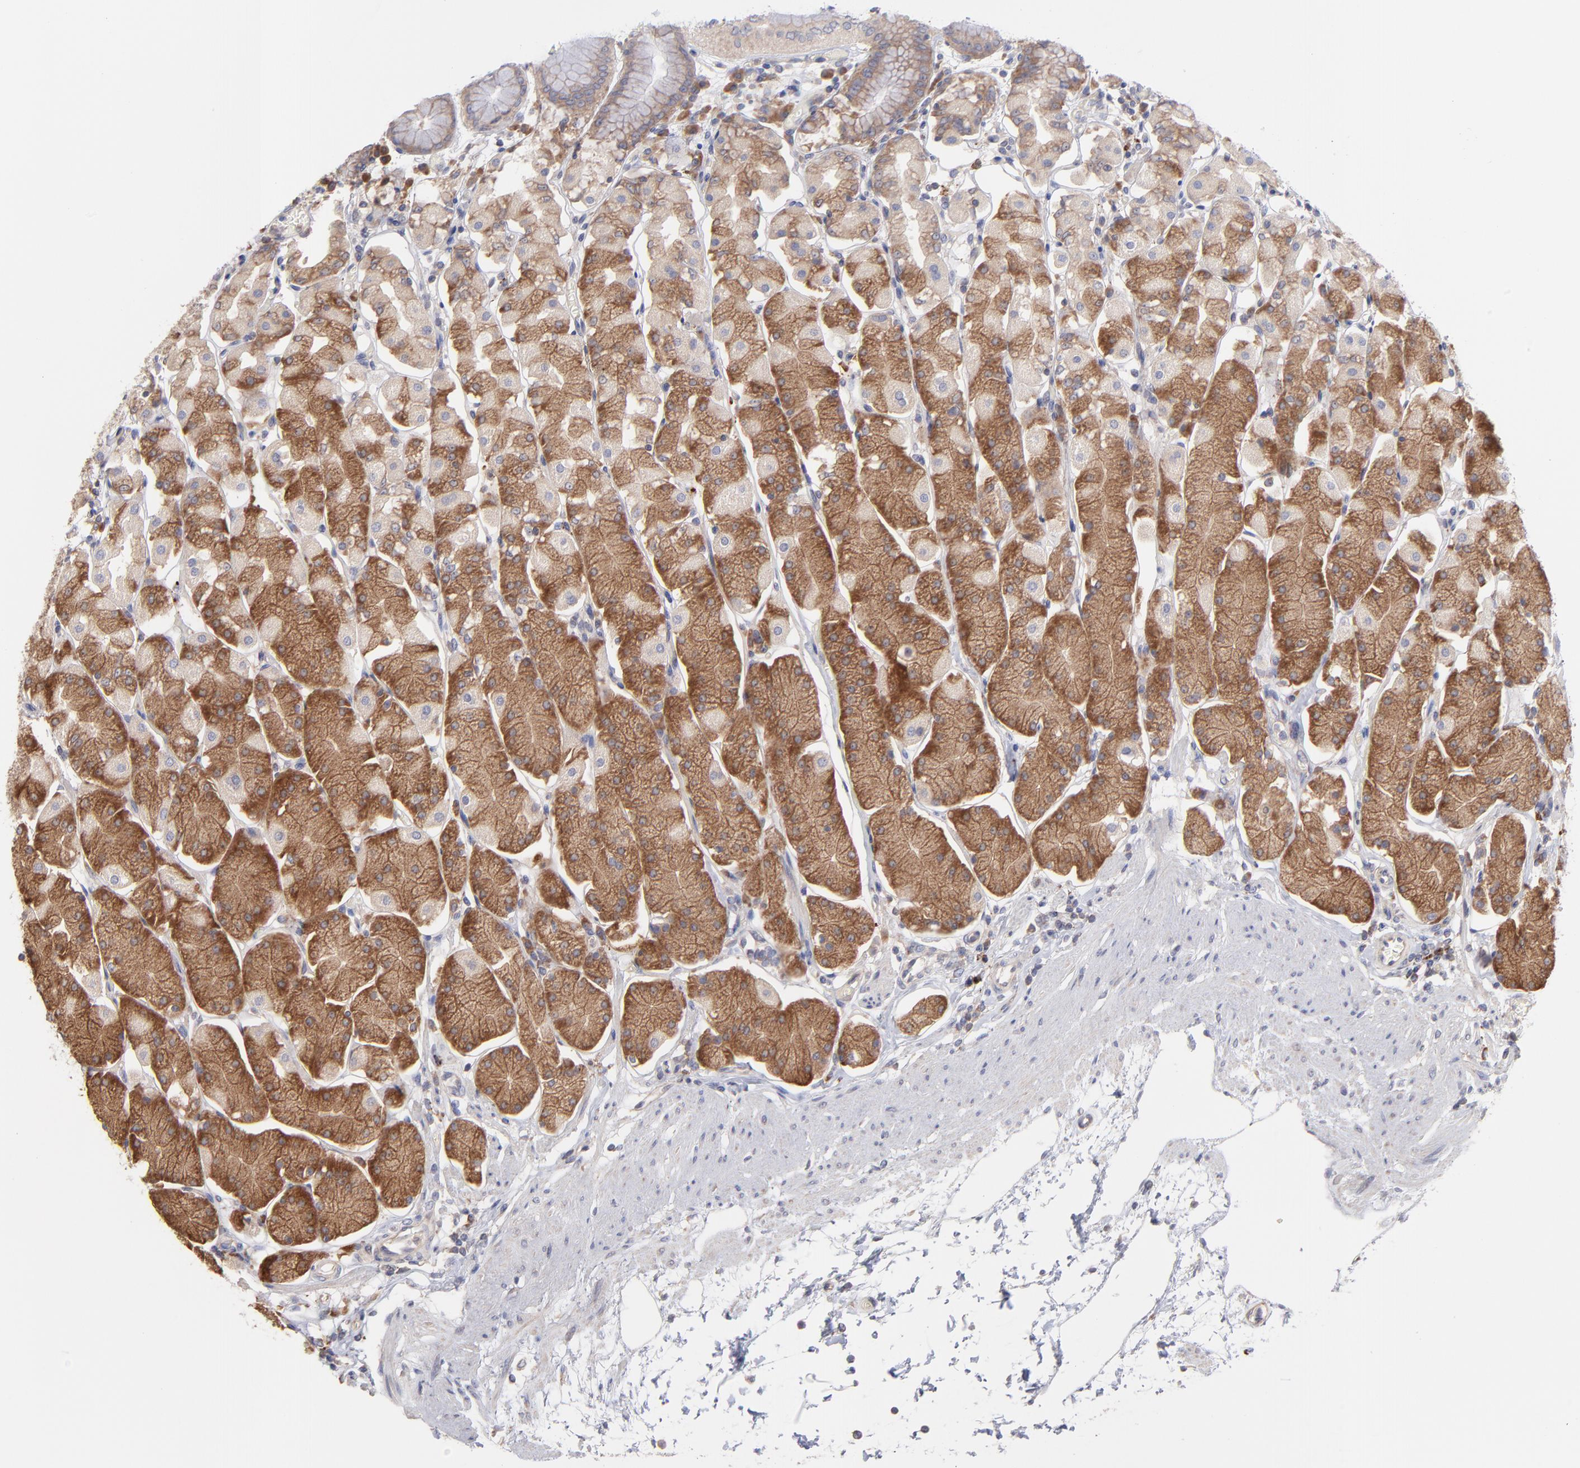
{"staining": {"intensity": "moderate", "quantity": "25%-75%", "location": "cytoplasmic/membranous"}, "tissue": "stomach", "cell_type": "Glandular cells", "image_type": "normal", "snomed": [{"axis": "morphology", "description": "Normal tissue, NOS"}, {"axis": "topography", "description": "Stomach, upper"}, {"axis": "topography", "description": "Stomach"}], "caption": "This is an image of immunohistochemistry (IHC) staining of benign stomach, which shows moderate expression in the cytoplasmic/membranous of glandular cells.", "gene": "RPLP0", "patient": {"sex": "male", "age": 76}}